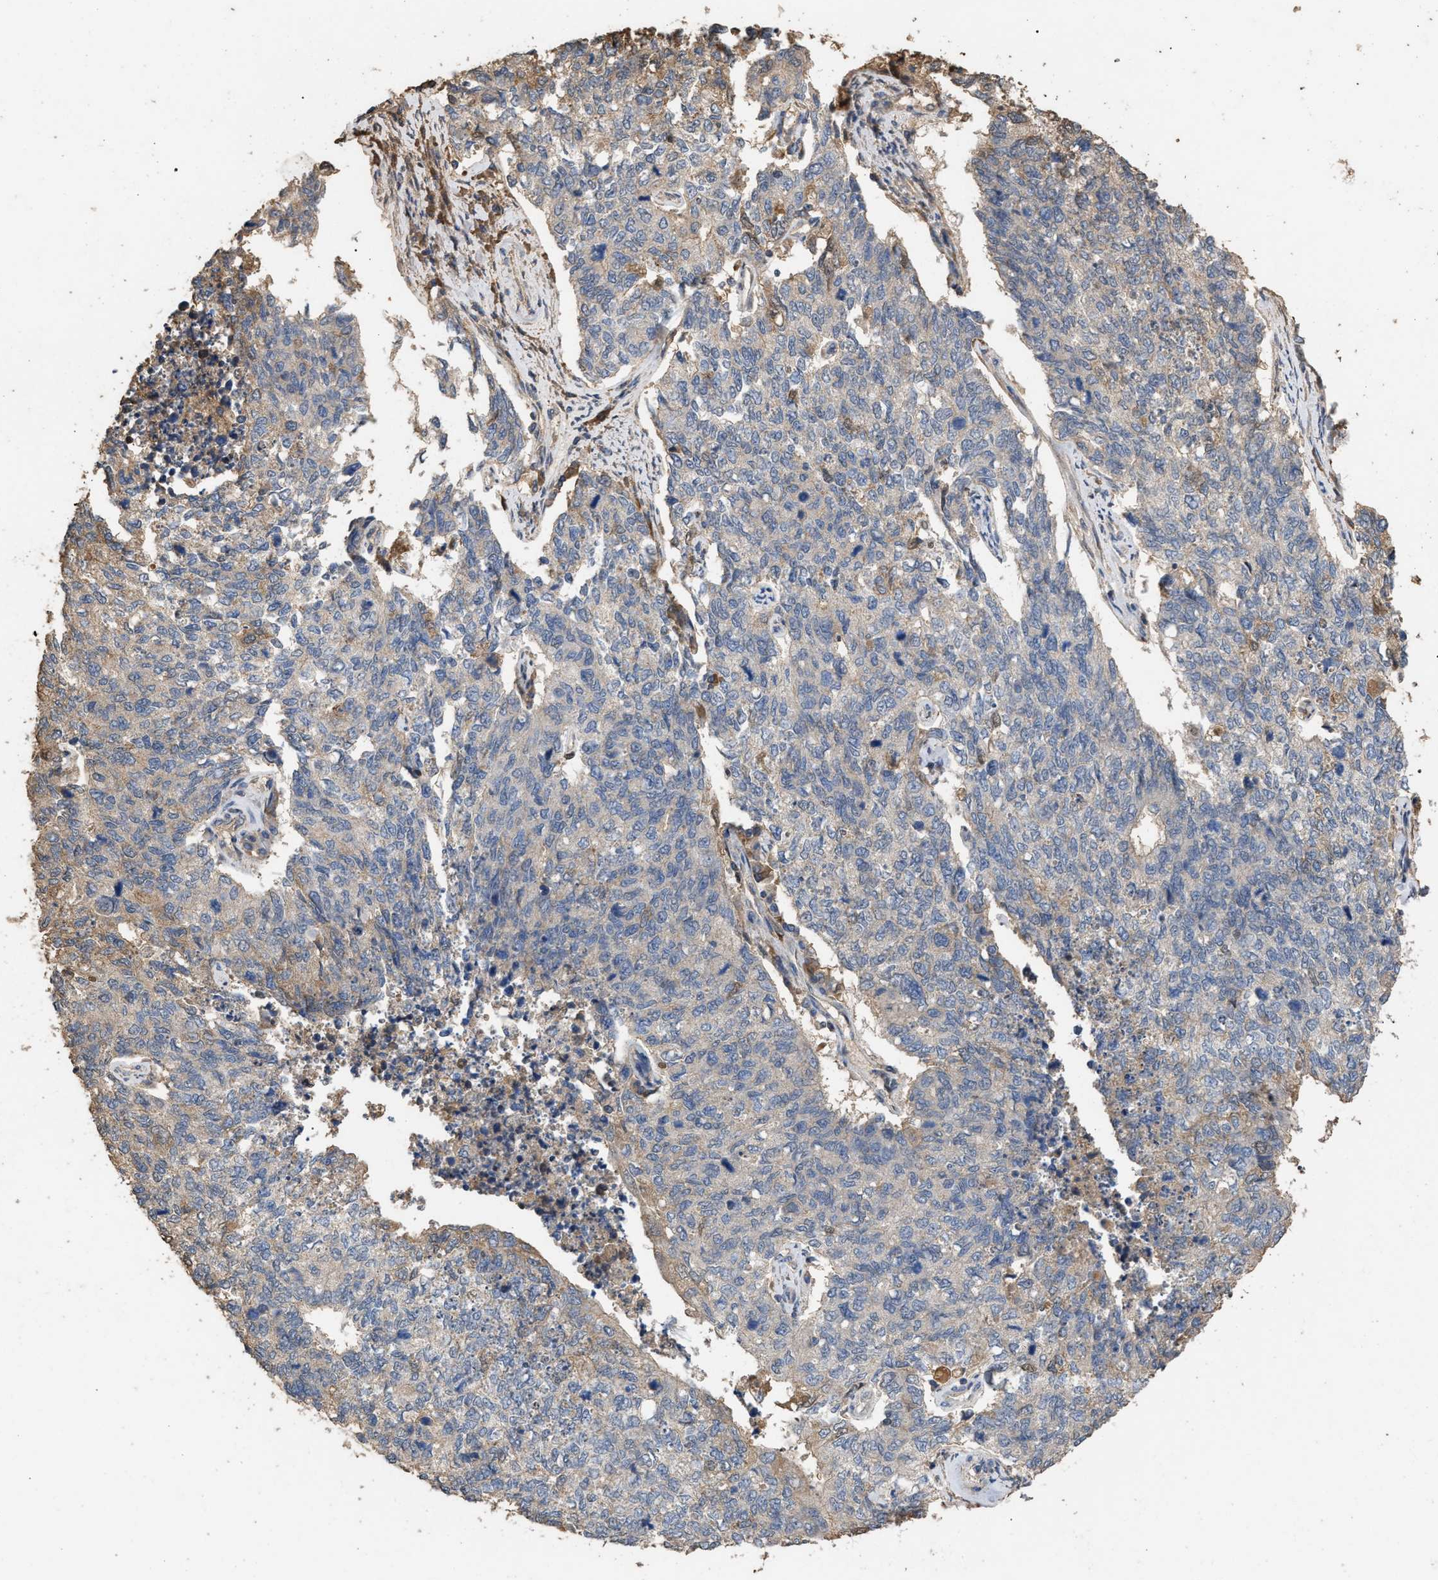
{"staining": {"intensity": "weak", "quantity": "<25%", "location": "cytoplasmic/membranous"}, "tissue": "cervical cancer", "cell_type": "Tumor cells", "image_type": "cancer", "snomed": [{"axis": "morphology", "description": "Squamous cell carcinoma, NOS"}, {"axis": "topography", "description": "Cervix"}], "caption": "Immunohistochemical staining of human cervical cancer shows no significant staining in tumor cells.", "gene": "HTRA3", "patient": {"sex": "female", "age": 63}}